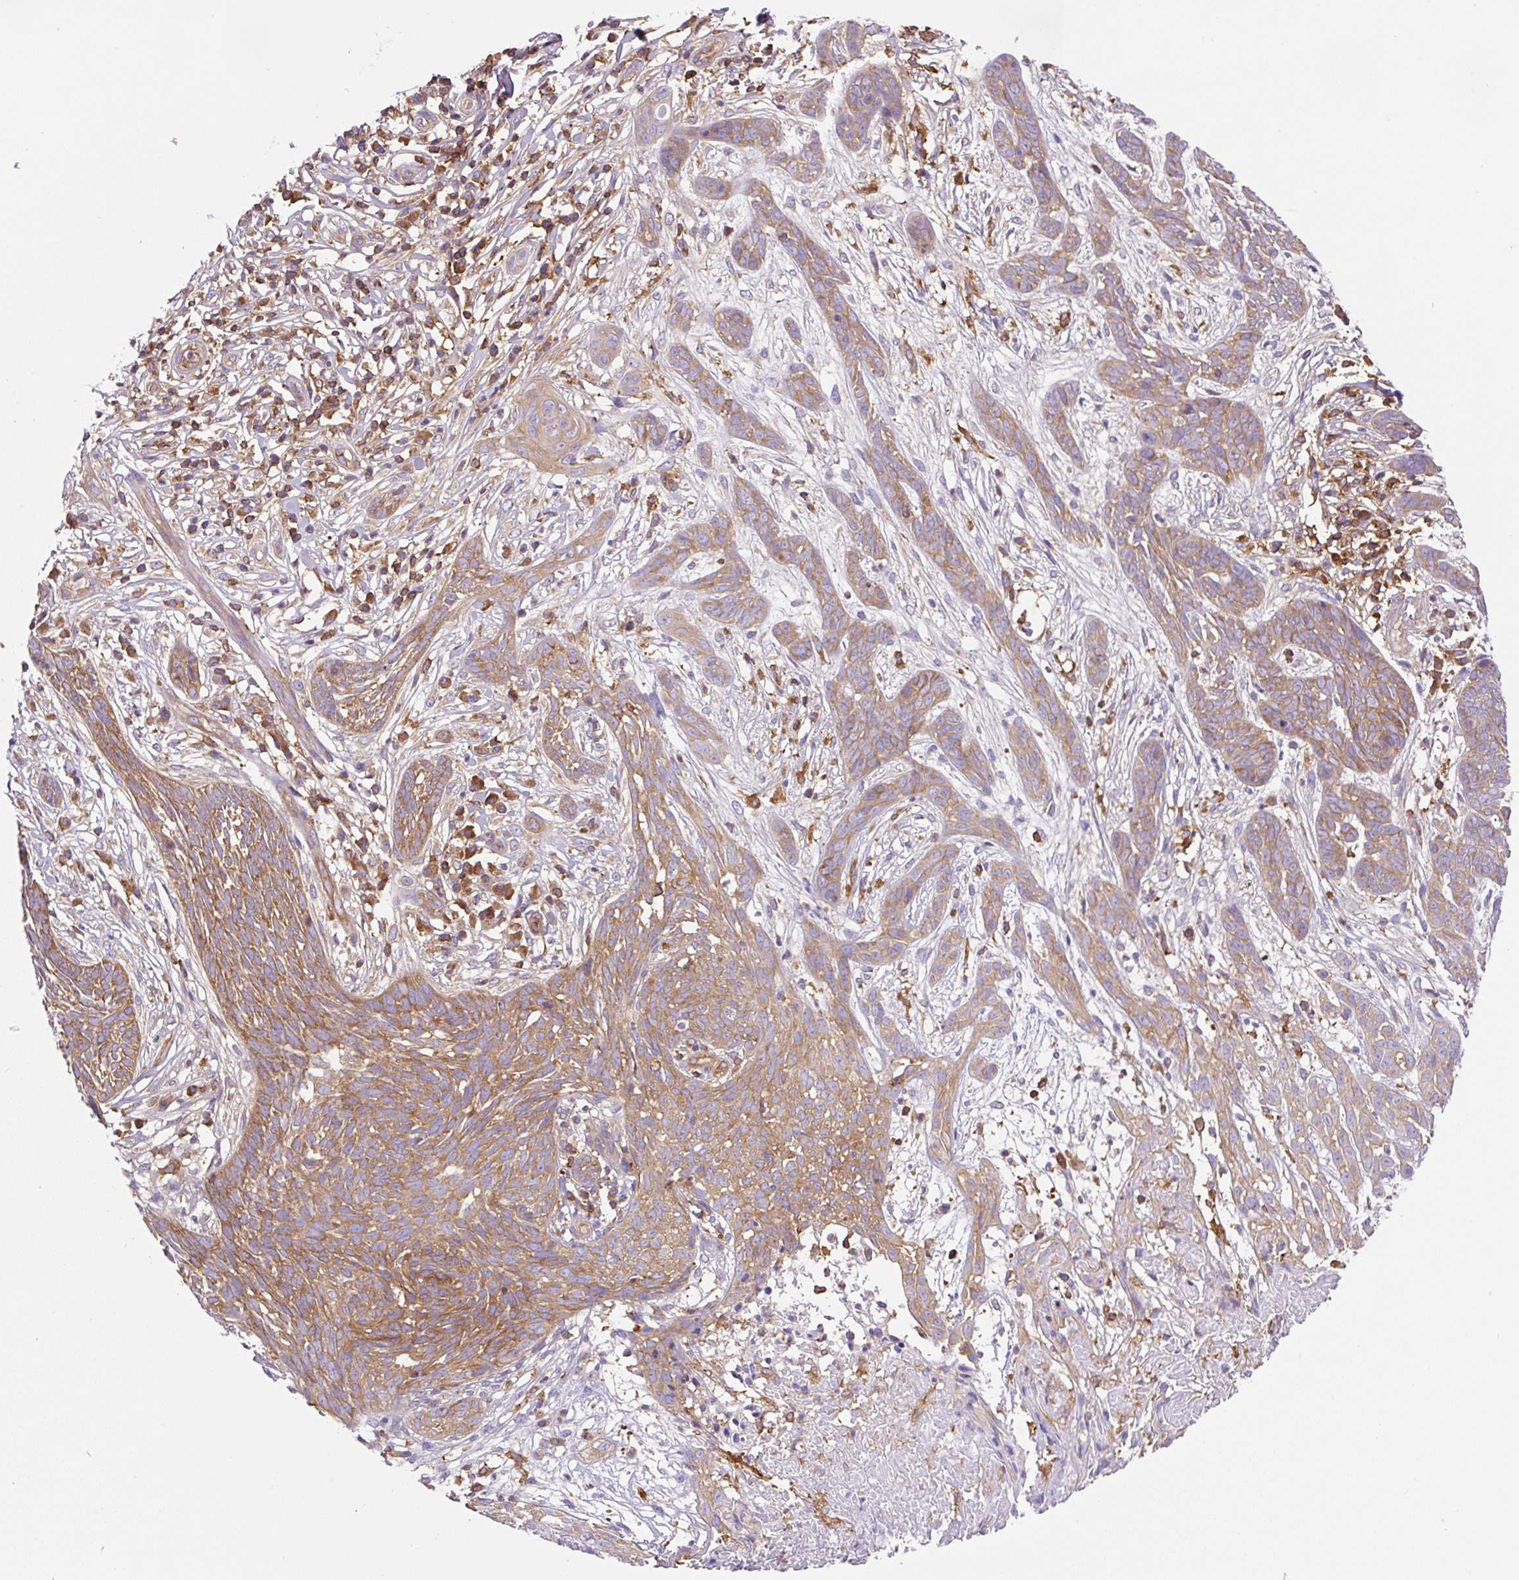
{"staining": {"intensity": "moderate", "quantity": ">75%", "location": "cytoplasmic/membranous"}, "tissue": "skin cancer", "cell_type": "Tumor cells", "image_type": "cancer", "snomed": [{"axis": "morphology", "description": "Basal cell carcinoma"}, {"axis": "topography", "description": "Skin"}, {"axis": "topography", "description": "Skin, foot"}], "caption": "This micrograph exhibits immunohistochemistry (IHC) staining of skin basal cell carcinoma, with medium moderate cytoplasmic/membranous positivity in approximately >75% of tumor cells.", "gene": "DNM2", "patient": {"sex": "female", "age": 86}}